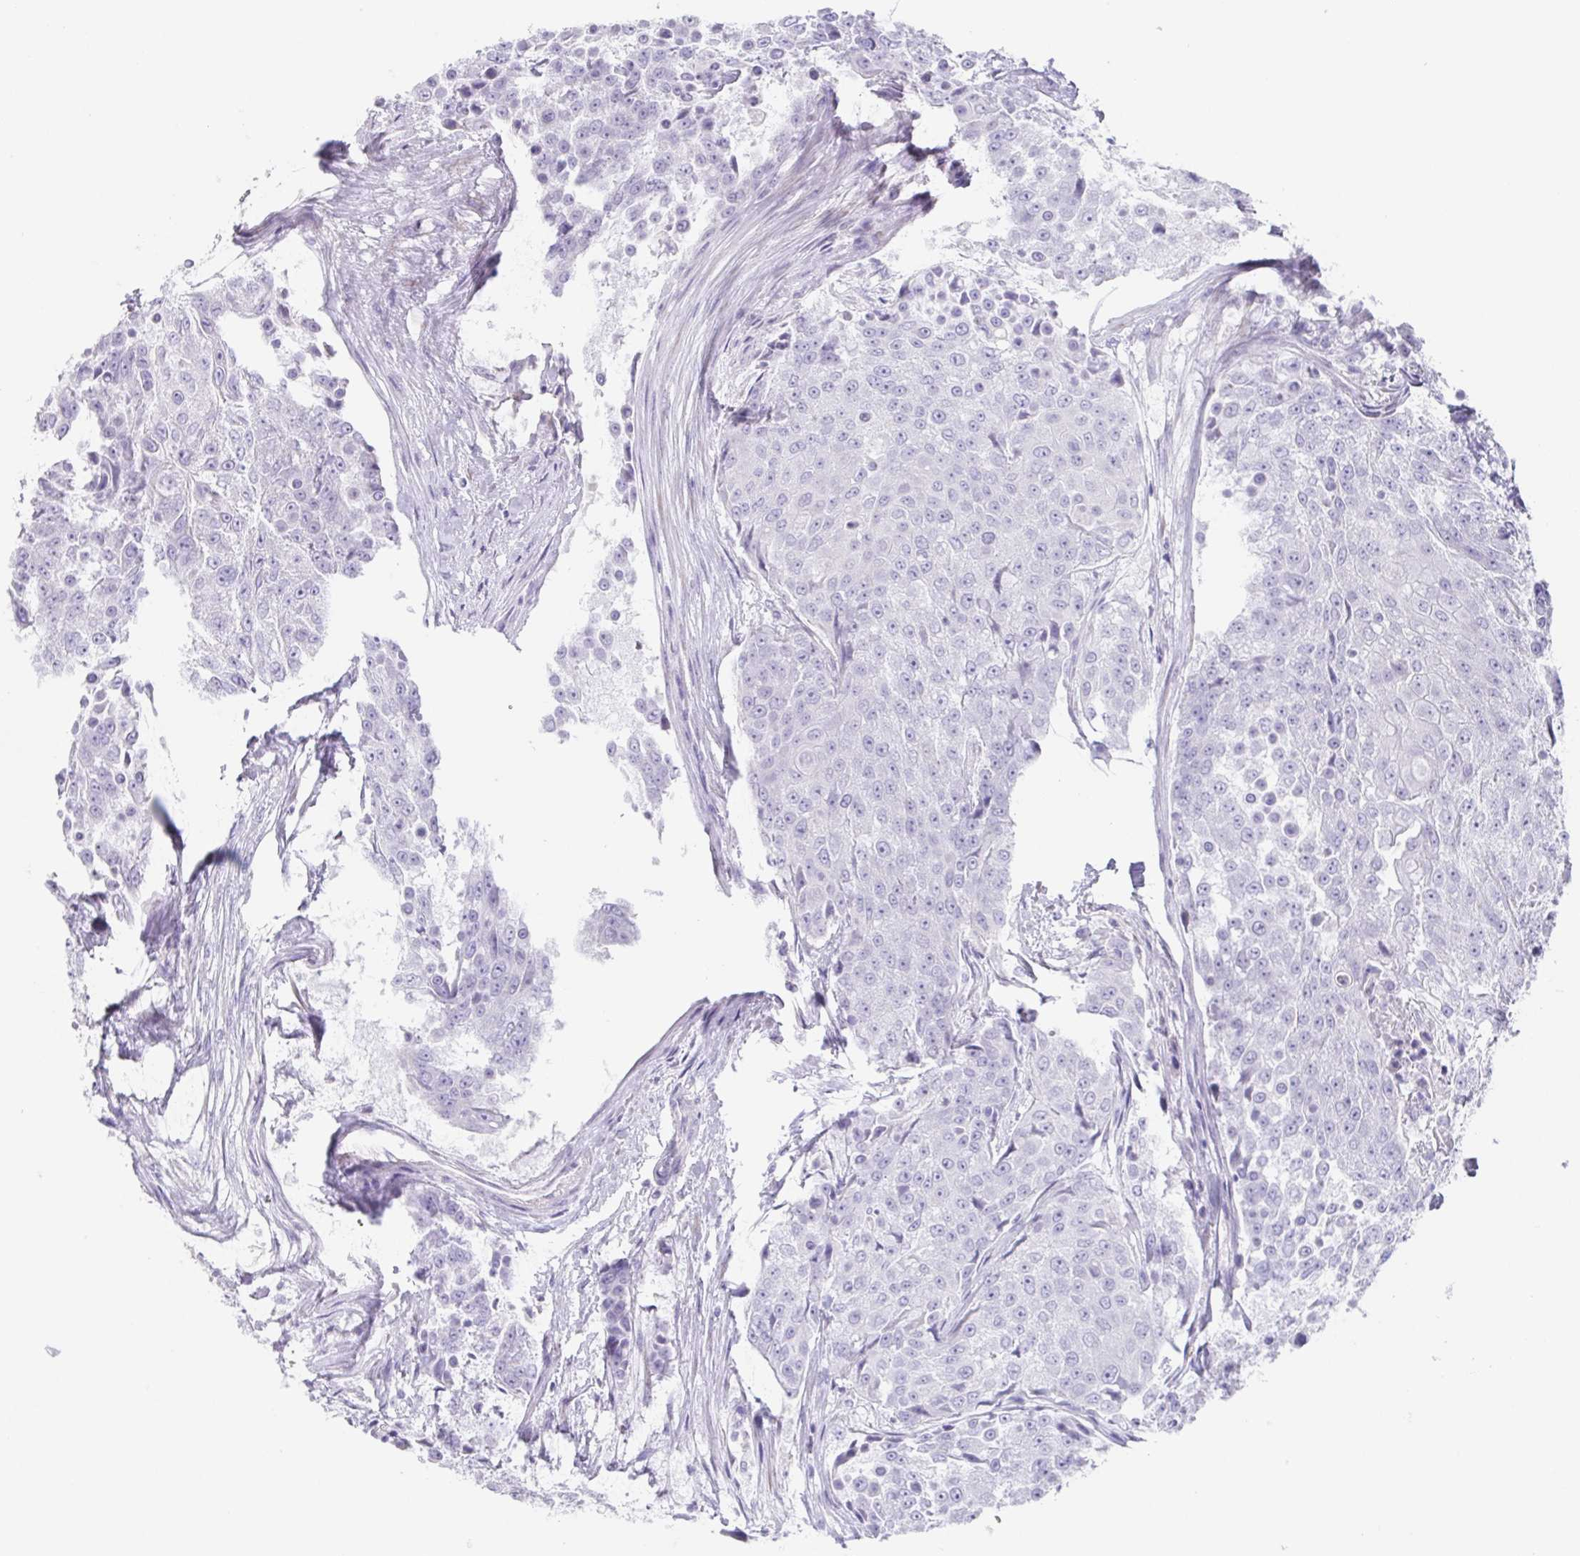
{"staining": {"intensity": "negative", "quantity": "none", "location": "none"}, "tissue": "urothelial cancer", "cell_type": "Tumor cells", "image_type": "cancer", "snomed": [{"axis": "morphology", "description": "Urothelial carcinoma, High grade"}, {"axis": "topography", "description": "Urinary bladder"}], "caption": "Immunohistochemistry of high-grade urothelial carcinoma demonstrates no expression in tumor cells.", "gene": "HDGFL1", "patient": {"sex": "female", "age": 63}}